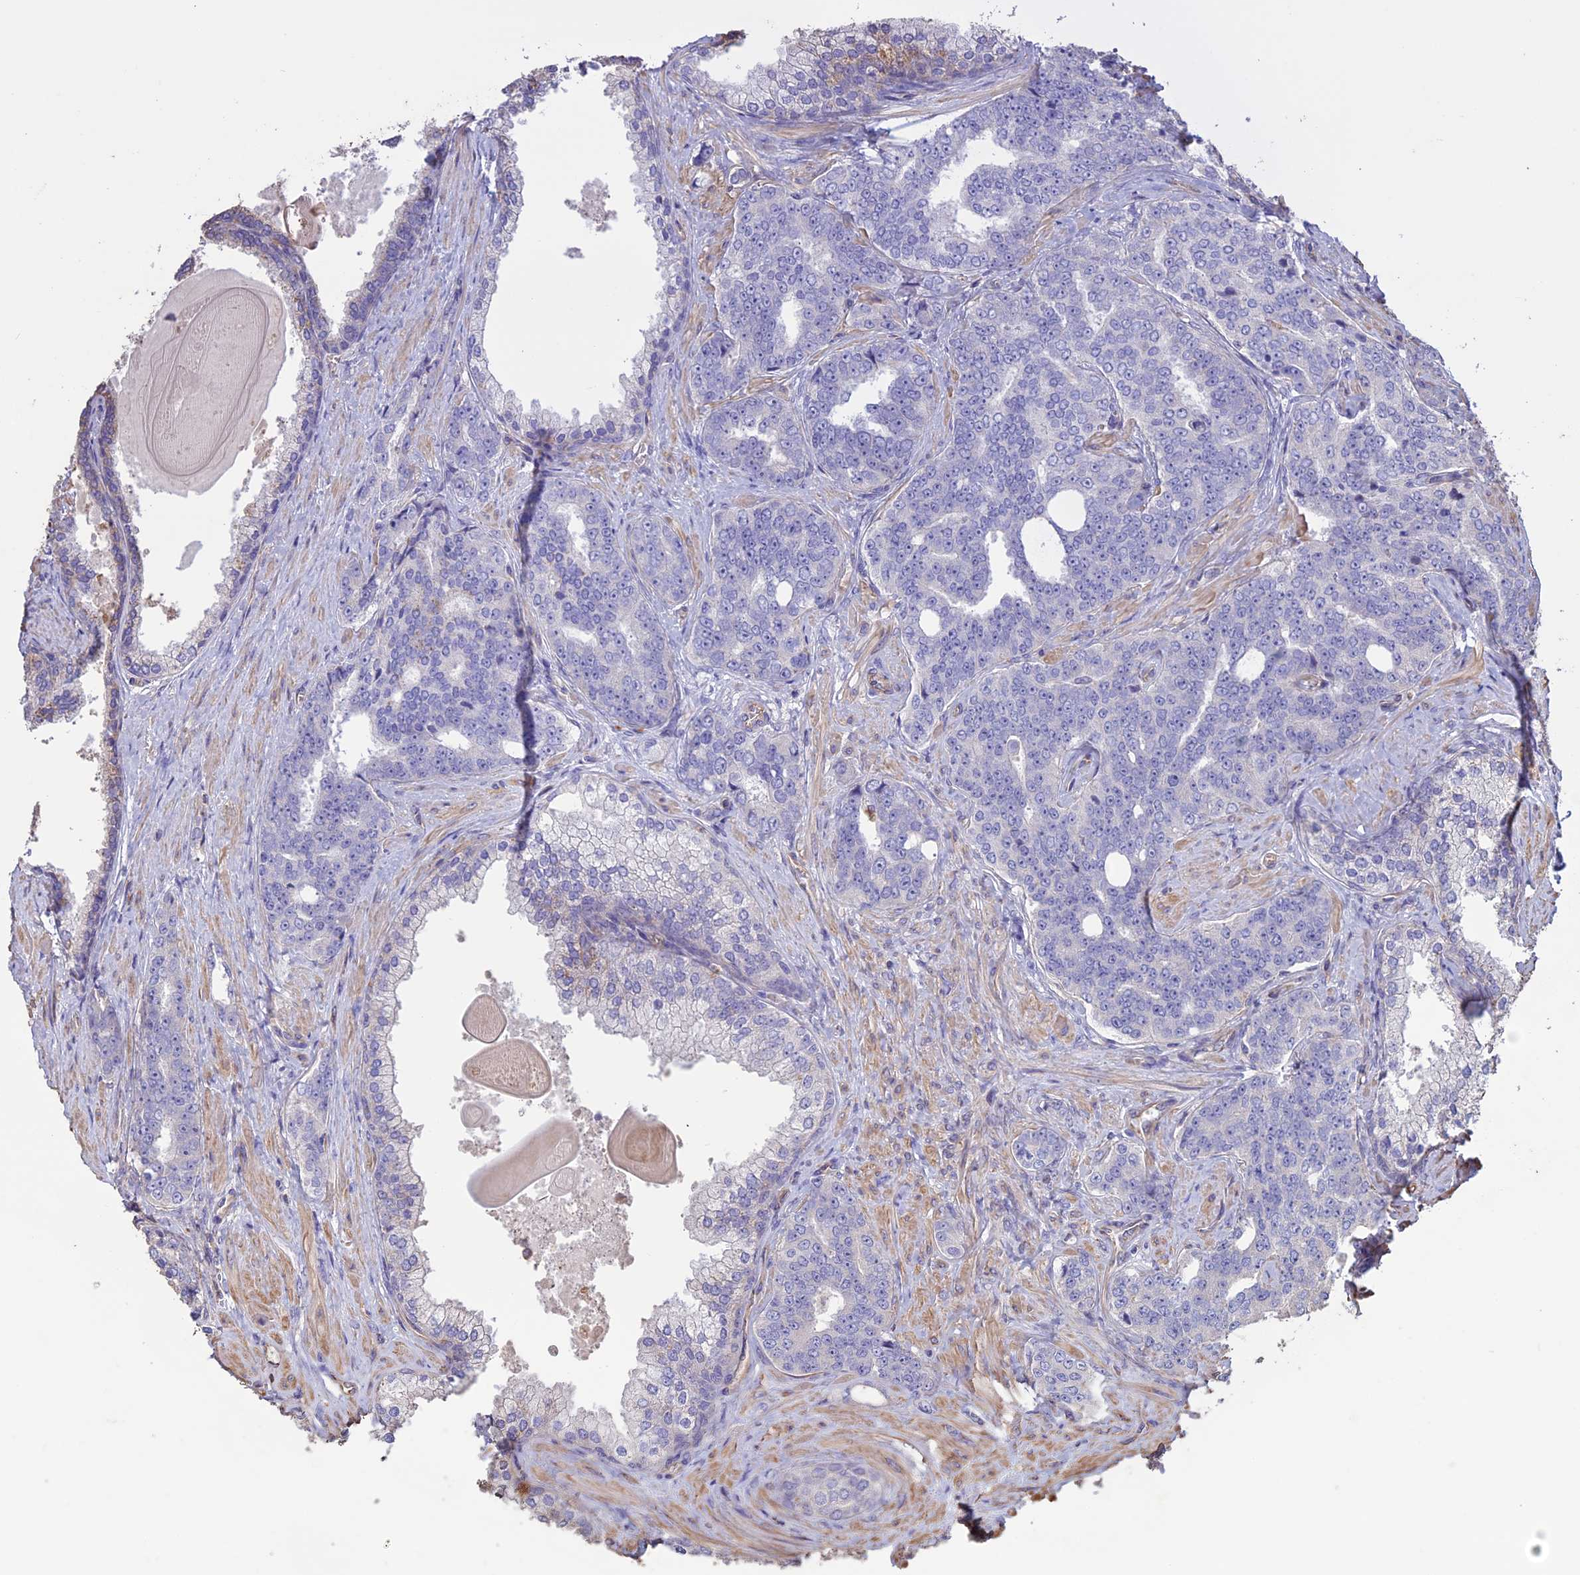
{"staining": {"intensity": "negative", "quantity": "none", "location": "none"}, "tissue": "prostate cancer", "cell_type": "Tumor cells", "image_type": "cancer", "snomed": [{"axis": "morphology", "description": "Adenocarcinoma, High grade"}, {"axis": "topography", "description": "Prostate"}], "caption": "Tumor cells are negative for brown protein staining in adenocarcinoma (high-grade) (prostate).", "gene": "CCDC148", "patient": {"sex": "male", "age": 67}}